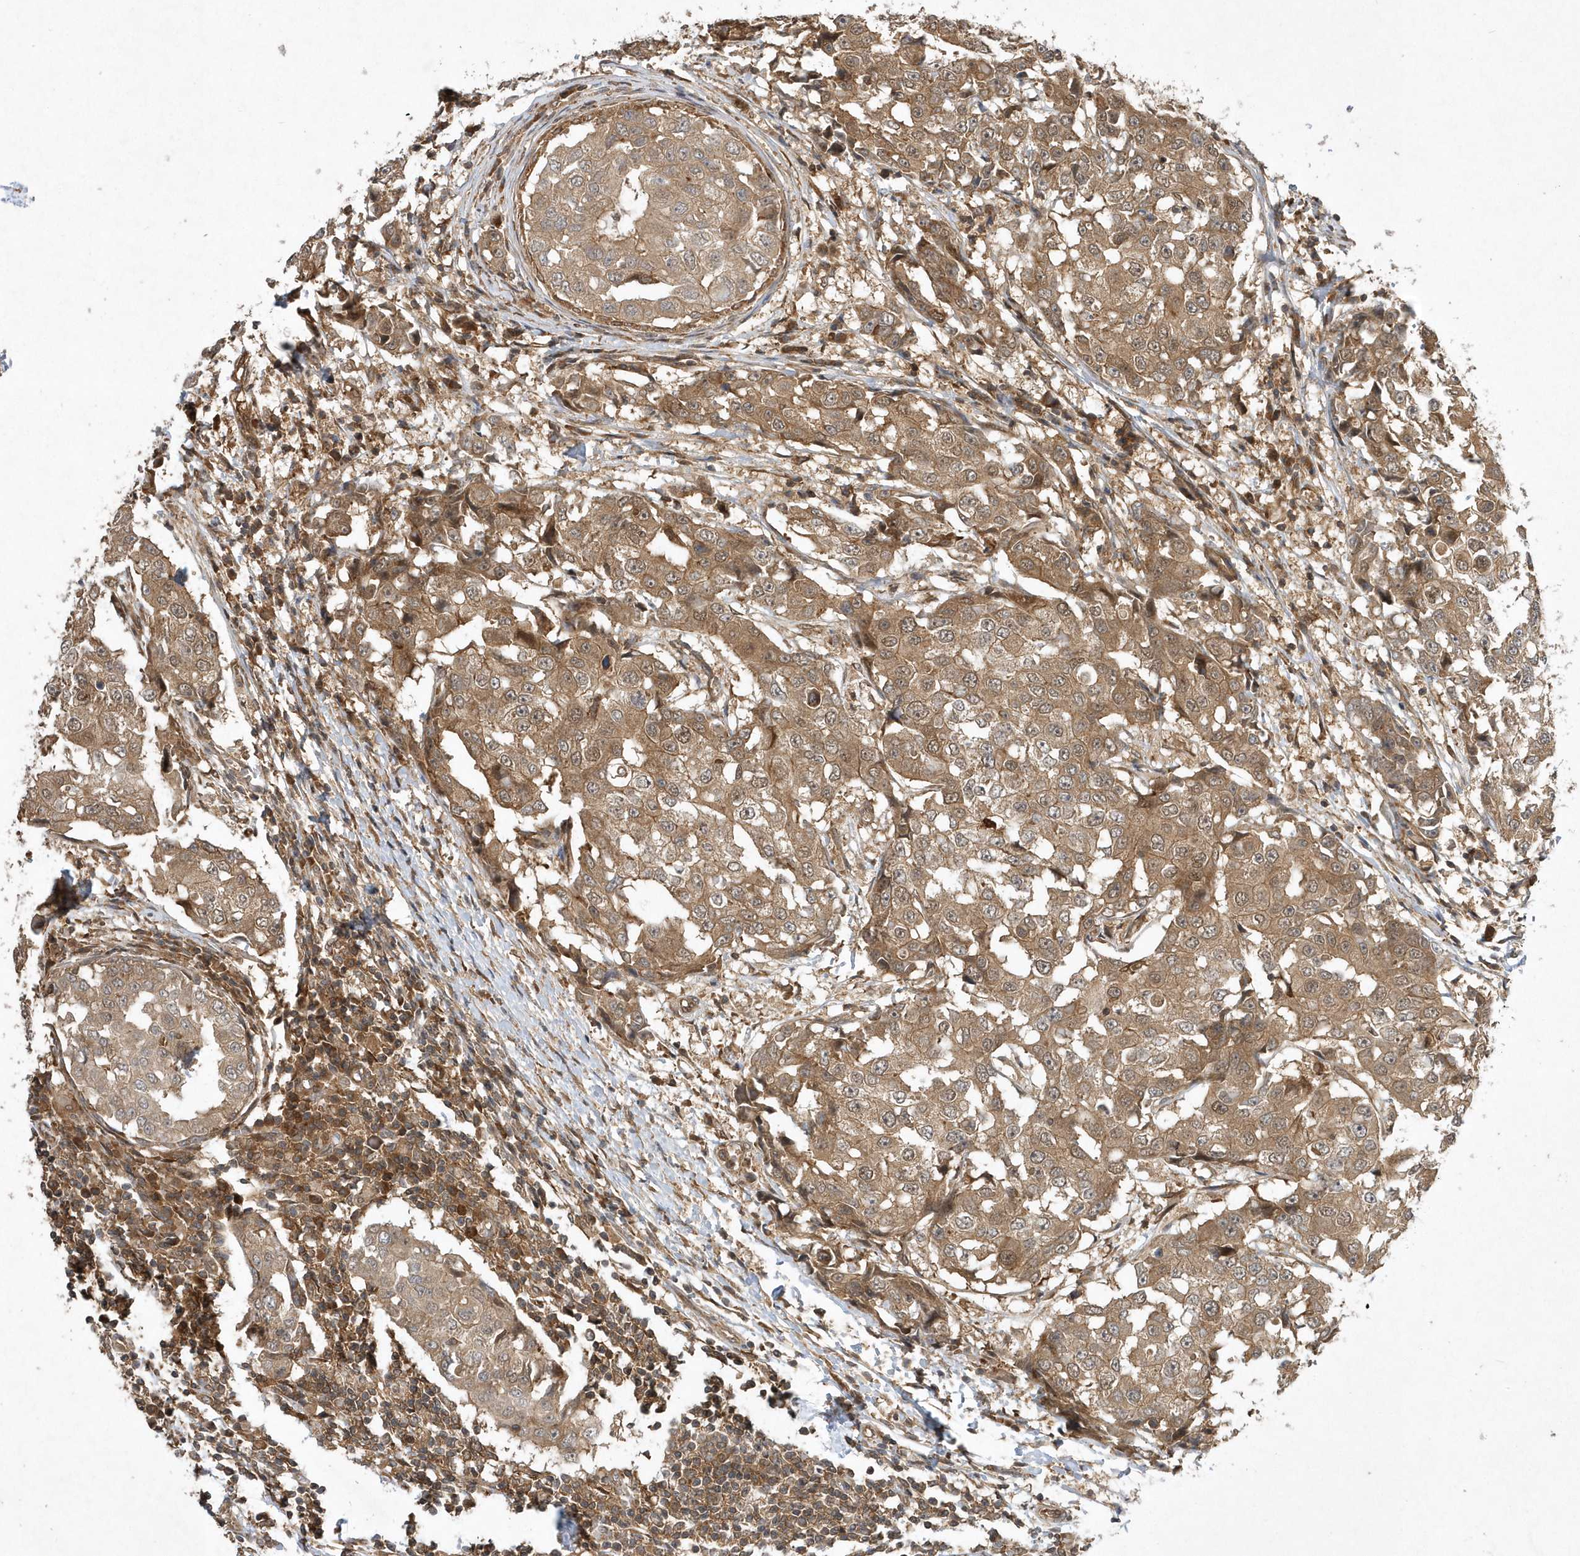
{"staining": {"intensity": "moderate", "quantity": ">75%", "location": "cytoplasmic/membranous"}, "tissue": "breast cancer", "cell_type": "Tumor cells", "image_type": "cancer", "snomed": [{"axis": "morphology", "description": "Duct carcinoma"}, {"axis": "topography", "description": "Breast"}], "caption": "Tumor cells show medium levels of moderate cytoplasmic/membranous positivity in approximately >75% of cells in intraductal carcinoma (breast).", "gene": "GFM2", "patient": {"sex": "female", "age": 27}}